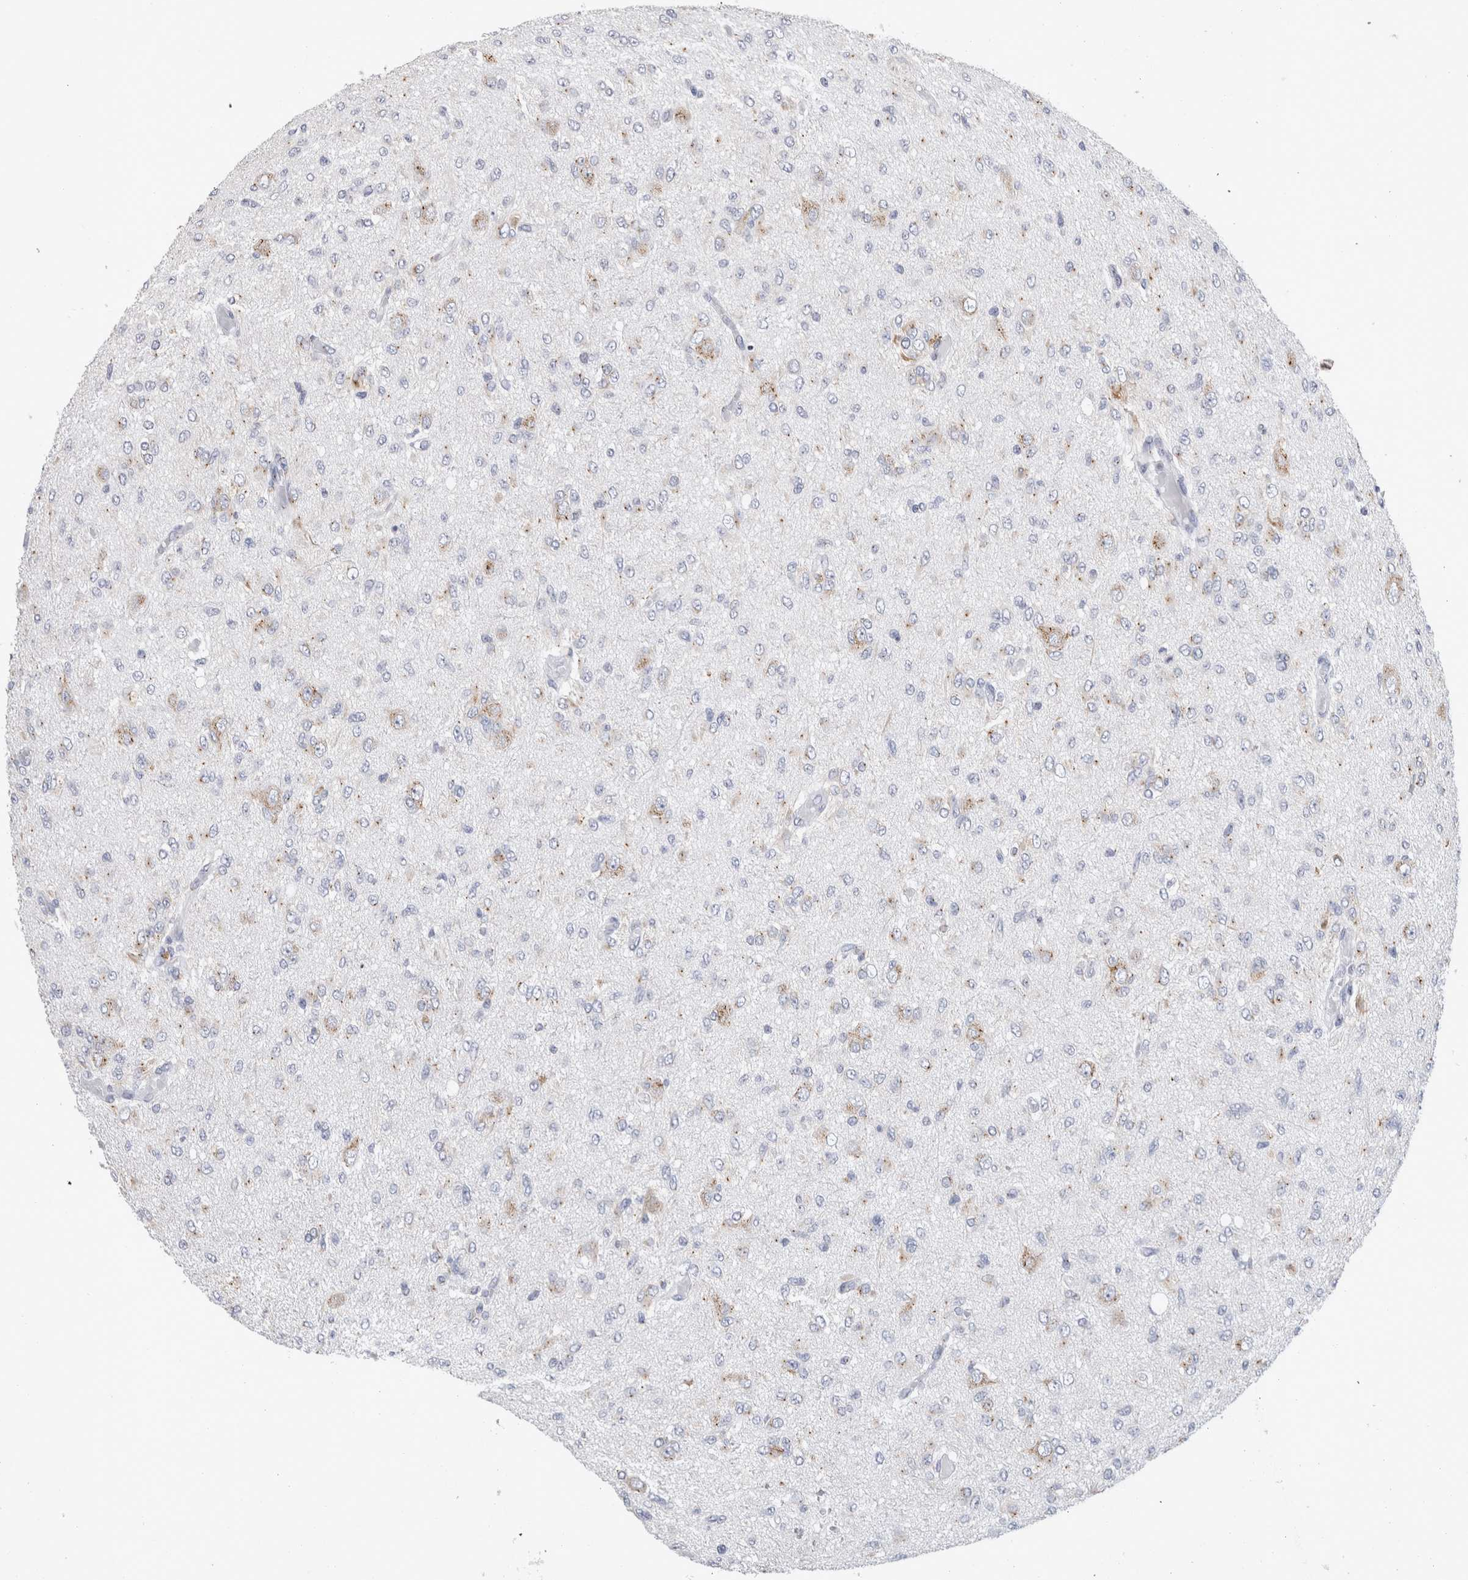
{"staining": {"intensity": "weak", "quantity": "<25%", "location": "cytoplasmic/membranous"}, "tissue": "glioma", "cell_type": "Tumor cells", "image_type": "cancer", "snomed": [{"axis": "morphology", "description": "Glioma, malignant, High grade"}, {"axis": "topography", "description": "Brain"}], "caption": "This image is of glioma stained with immunohistochemistry (IHC) to label a protein in brown with the nuclei are counter-stained blue. There is no positivity in tumor cells. Nuclei are stained in blue.", "gene": "AKAP9", "patient": {"sex": "female", "age": 59}}